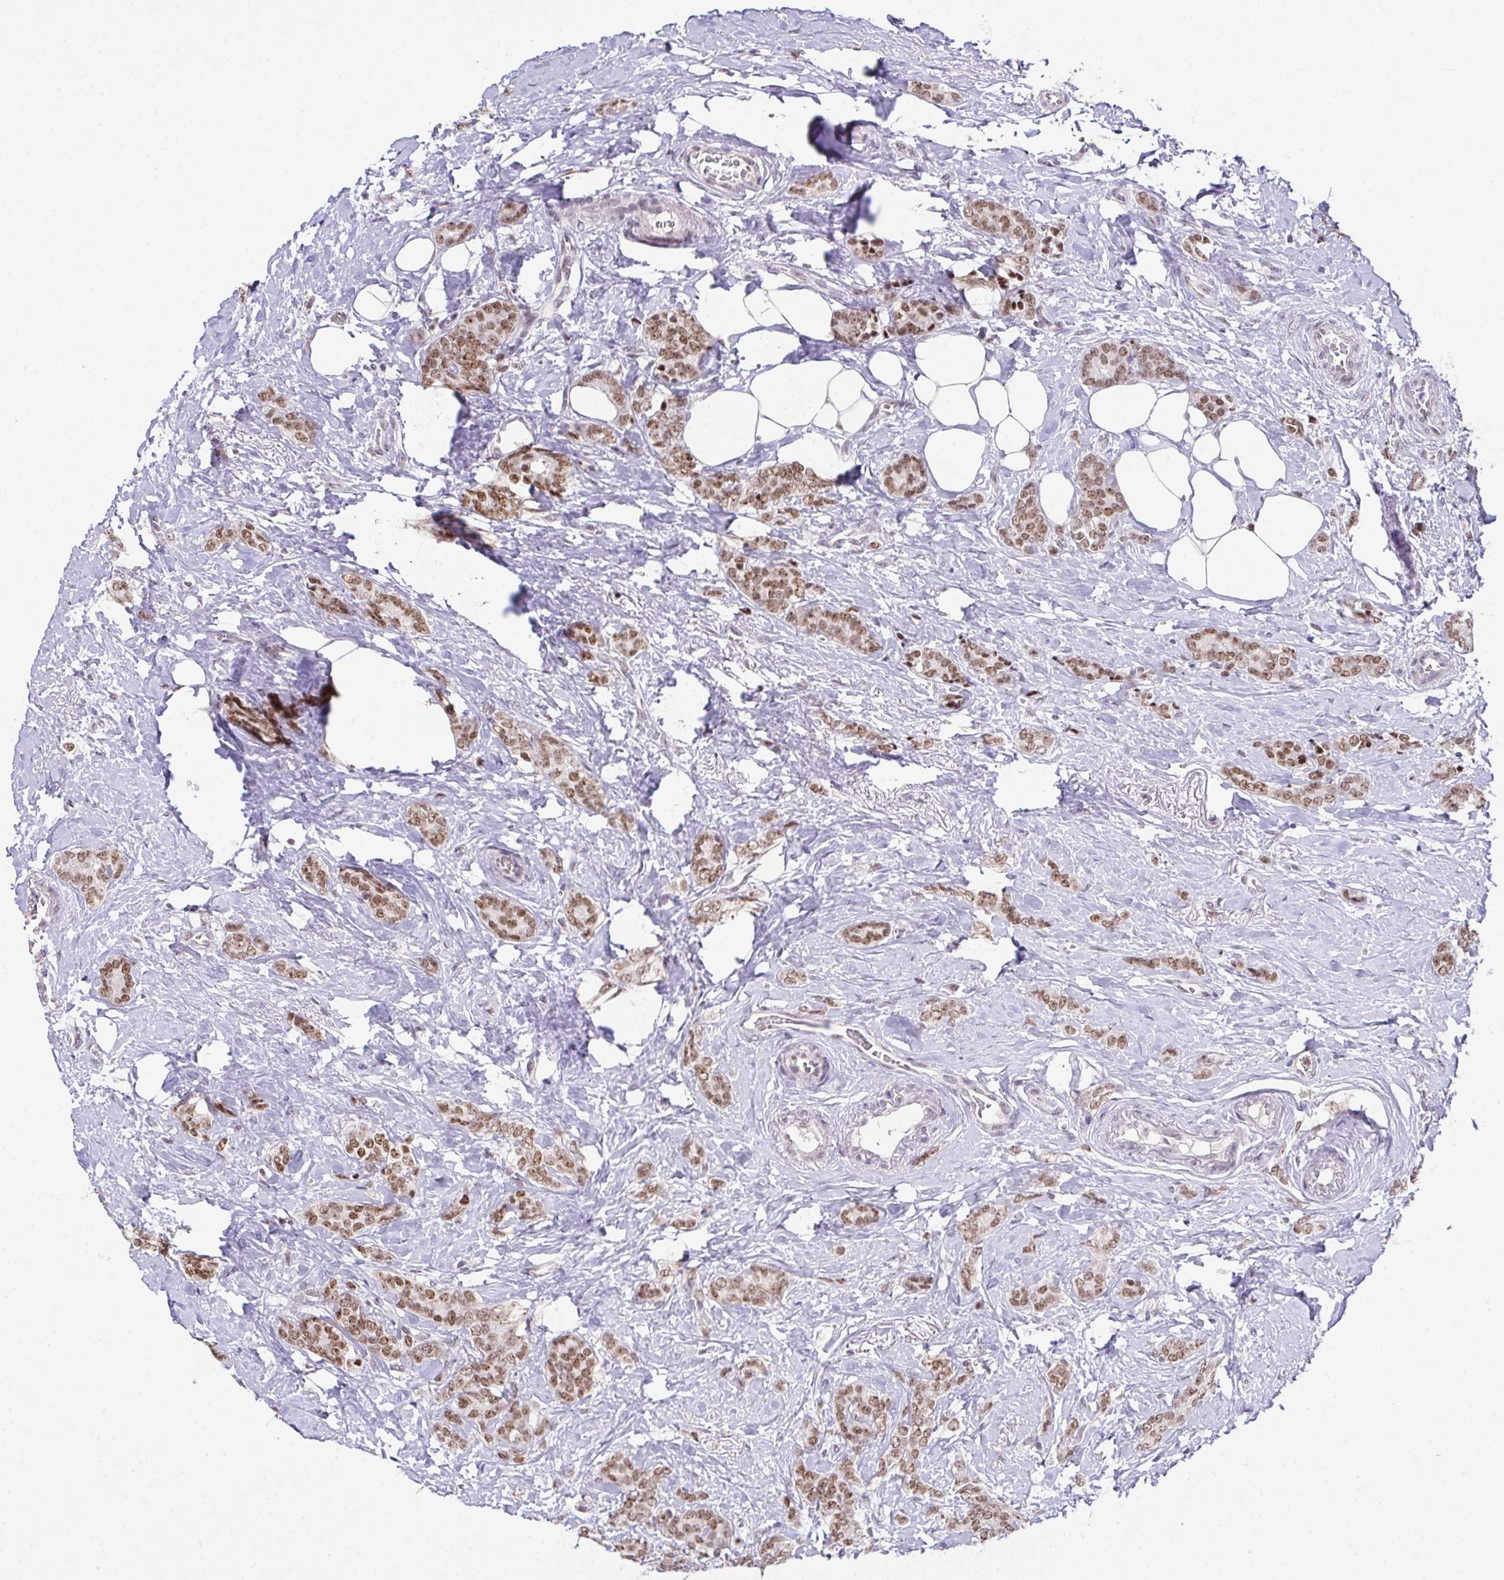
{"staining": {"intensity": "moderate", "quantity": ">75%", "location": "nuclear"}, "tissue": "breast cancer", "cell_type": "Tumor cells", "image_type": "cancer", "snomed": [{"axis": "morphology", "description": "Normal tissue, NOS"}, {"axis": "morphology", "description": "Duct carcinoma"}, {"axis": "topography", "description": "Breast"}], "caption": "Tumor cells reveal moderate nuclear expression in approximately >75% of cells in breast cancer (invasive ductal carcinoma). (Brightfield microscopy of DAB IHC at high magnification).", "gene": "ZNF800", "patient": {"sex": "female", "age": 77}}